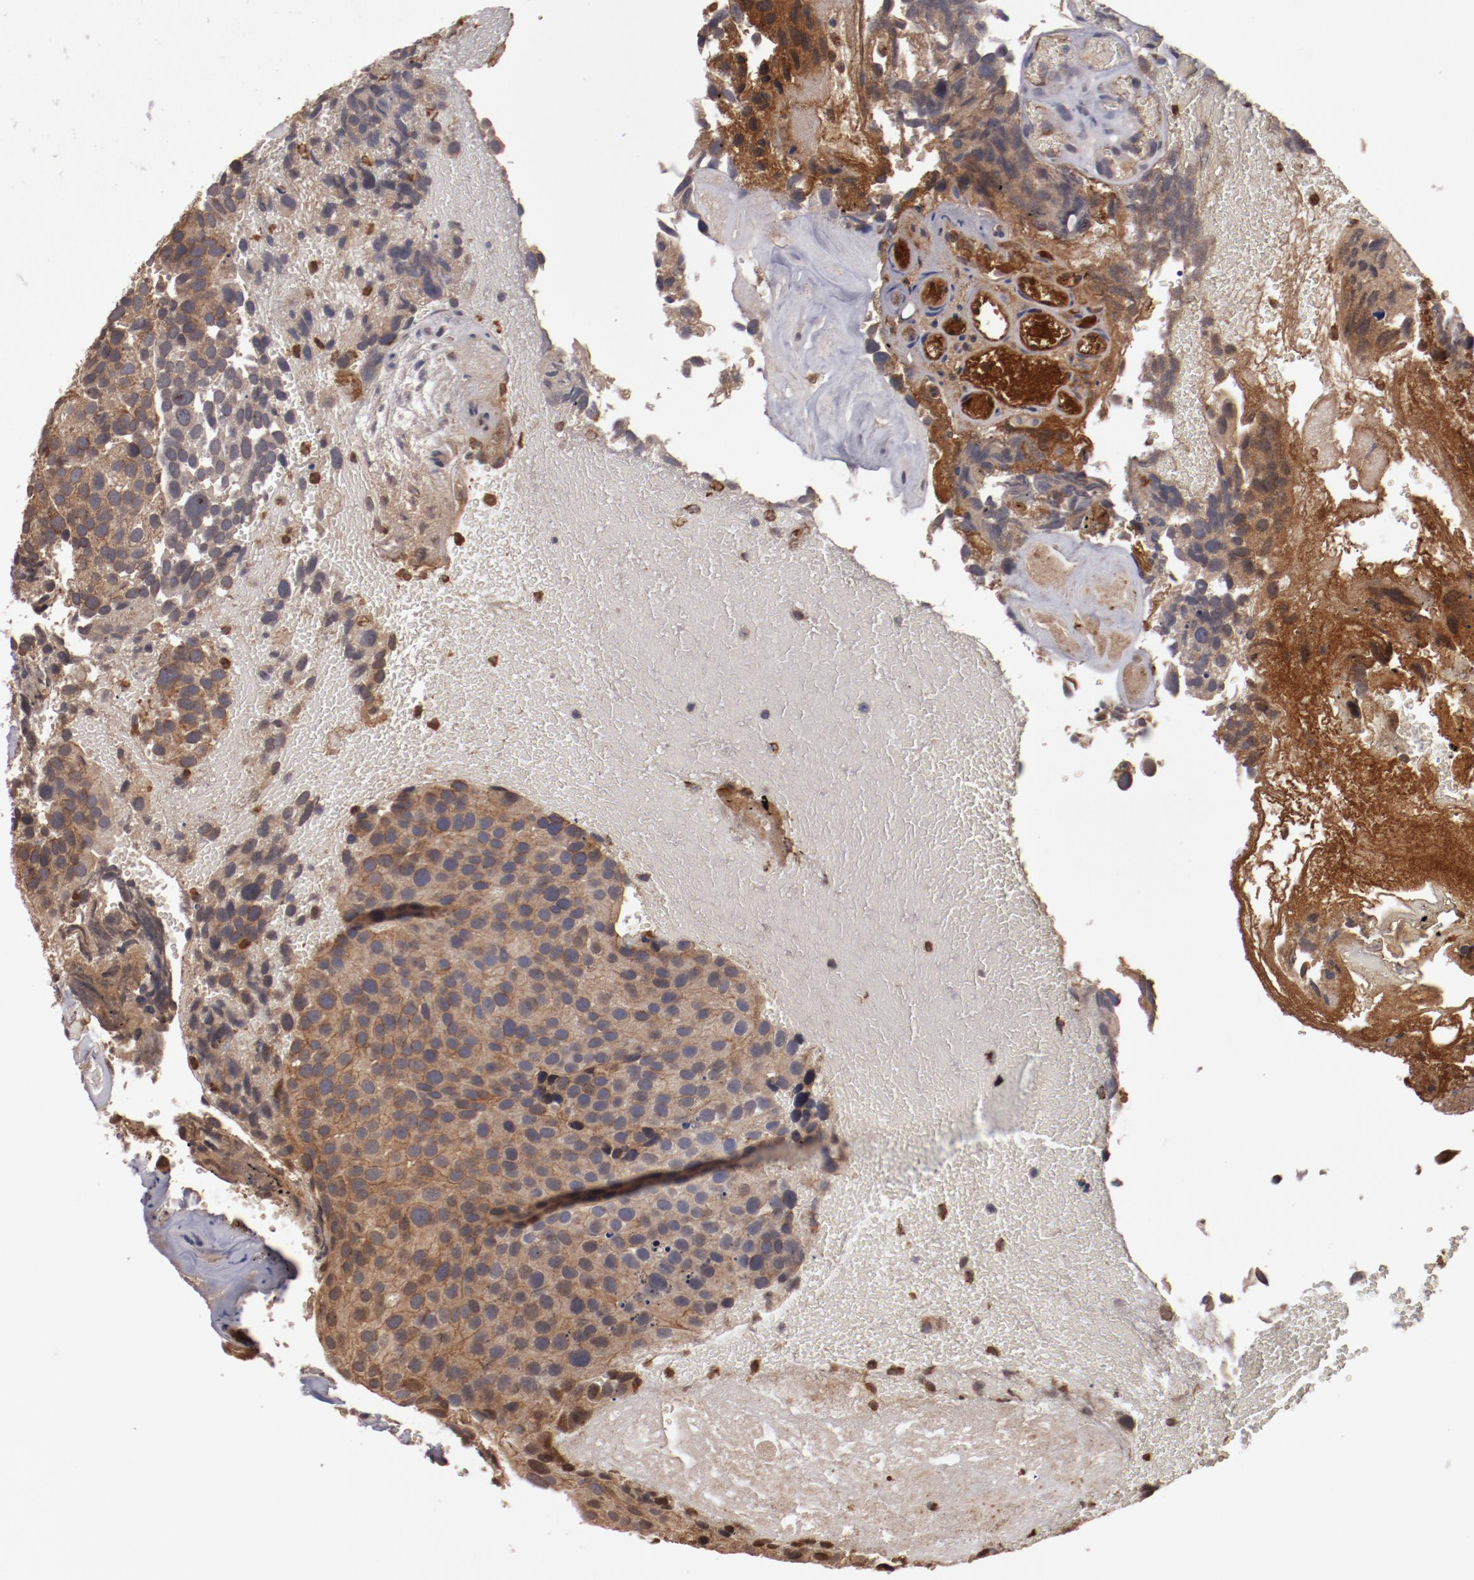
{"staining": {"intensity": "moderate", "quantity": ">75%", "location": "cytoplasmic/membranous"}, "tissue": "urothelial cancer", "cell_type": "Tumor cells", "image_type": "cancer", "snomed": [{"axis": "morphology", "description": "Urothelial carcinoma, High grade"}, {"axis": "topography", "description": "Urinary bladder"}], "caption": "This histopathology image shows immunohistochemistry (IHC) staining of high-grade urothelial carcinoma, with medium moderate cytoplasmic/membranous expression in about >75% of tumor cells.", "gene": "SERPINA7", "patient": {"sex": "male", "age": 72}}